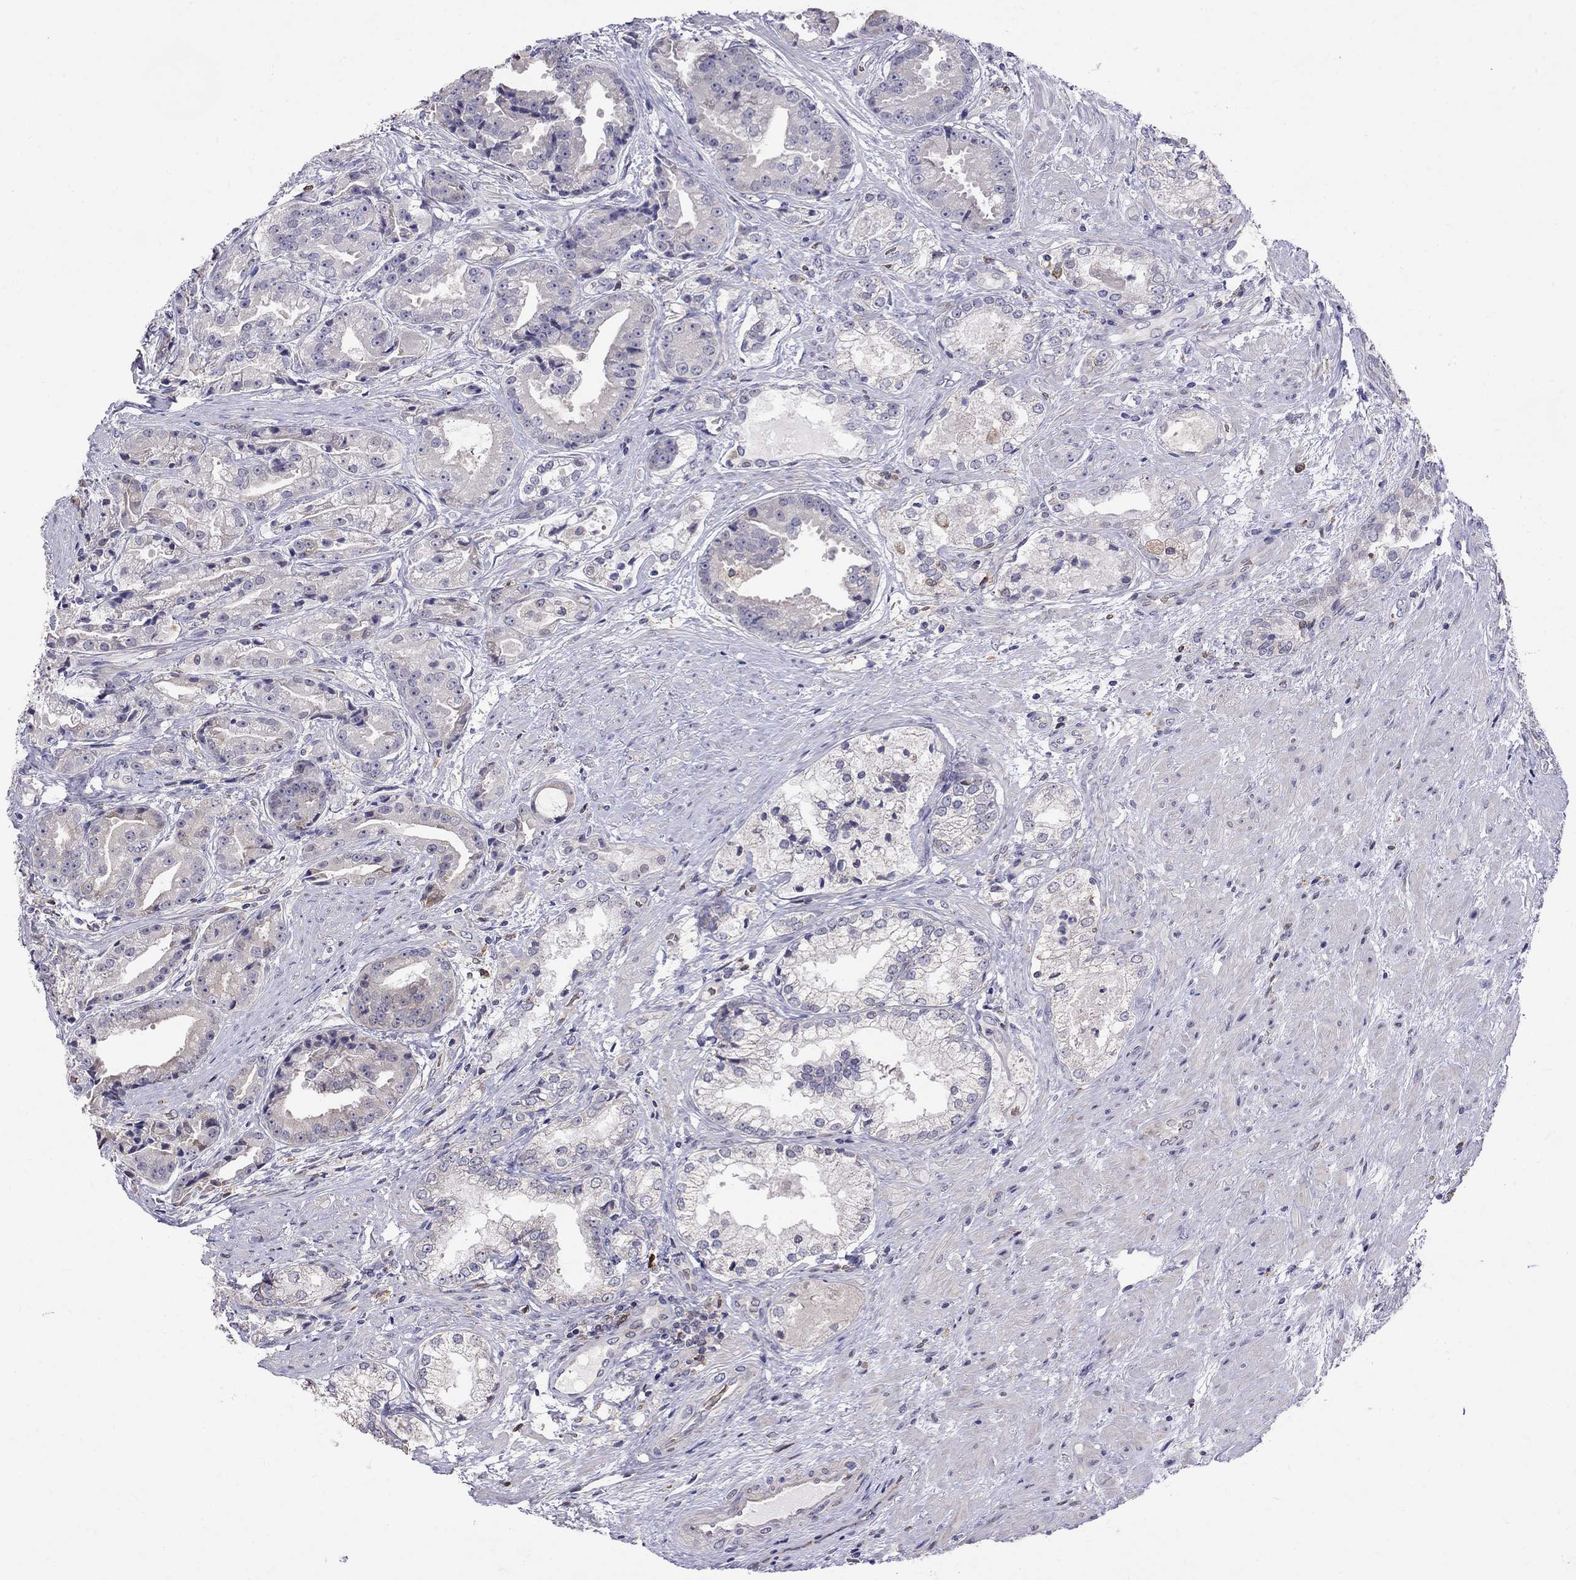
{"staining": {"intensity": "negative", "quantity": "none", "location": "none"}, "tissue": "prostate cancer", "cell_type": "Tumor cells", "image_type": "cancer", "snomed": [{"axis": "morphology", "description": "Adenocarcinoma, NOS"}, {"axis": "morphology", "description": "Adenocarcinoma, High grade"}, {"axis": "topography", "description": "Prostate"}], "caption": "Immunohistochemistry (IHC) micrograph of neoplastic tissue: adenocarcinoma (prostate) stained with DAB (3,3'-diaminobenzidine) reveals no significant protein staining in tumor cells.", "gene": "ADAM28", "patient": {"sex": "male", "age": 64}}